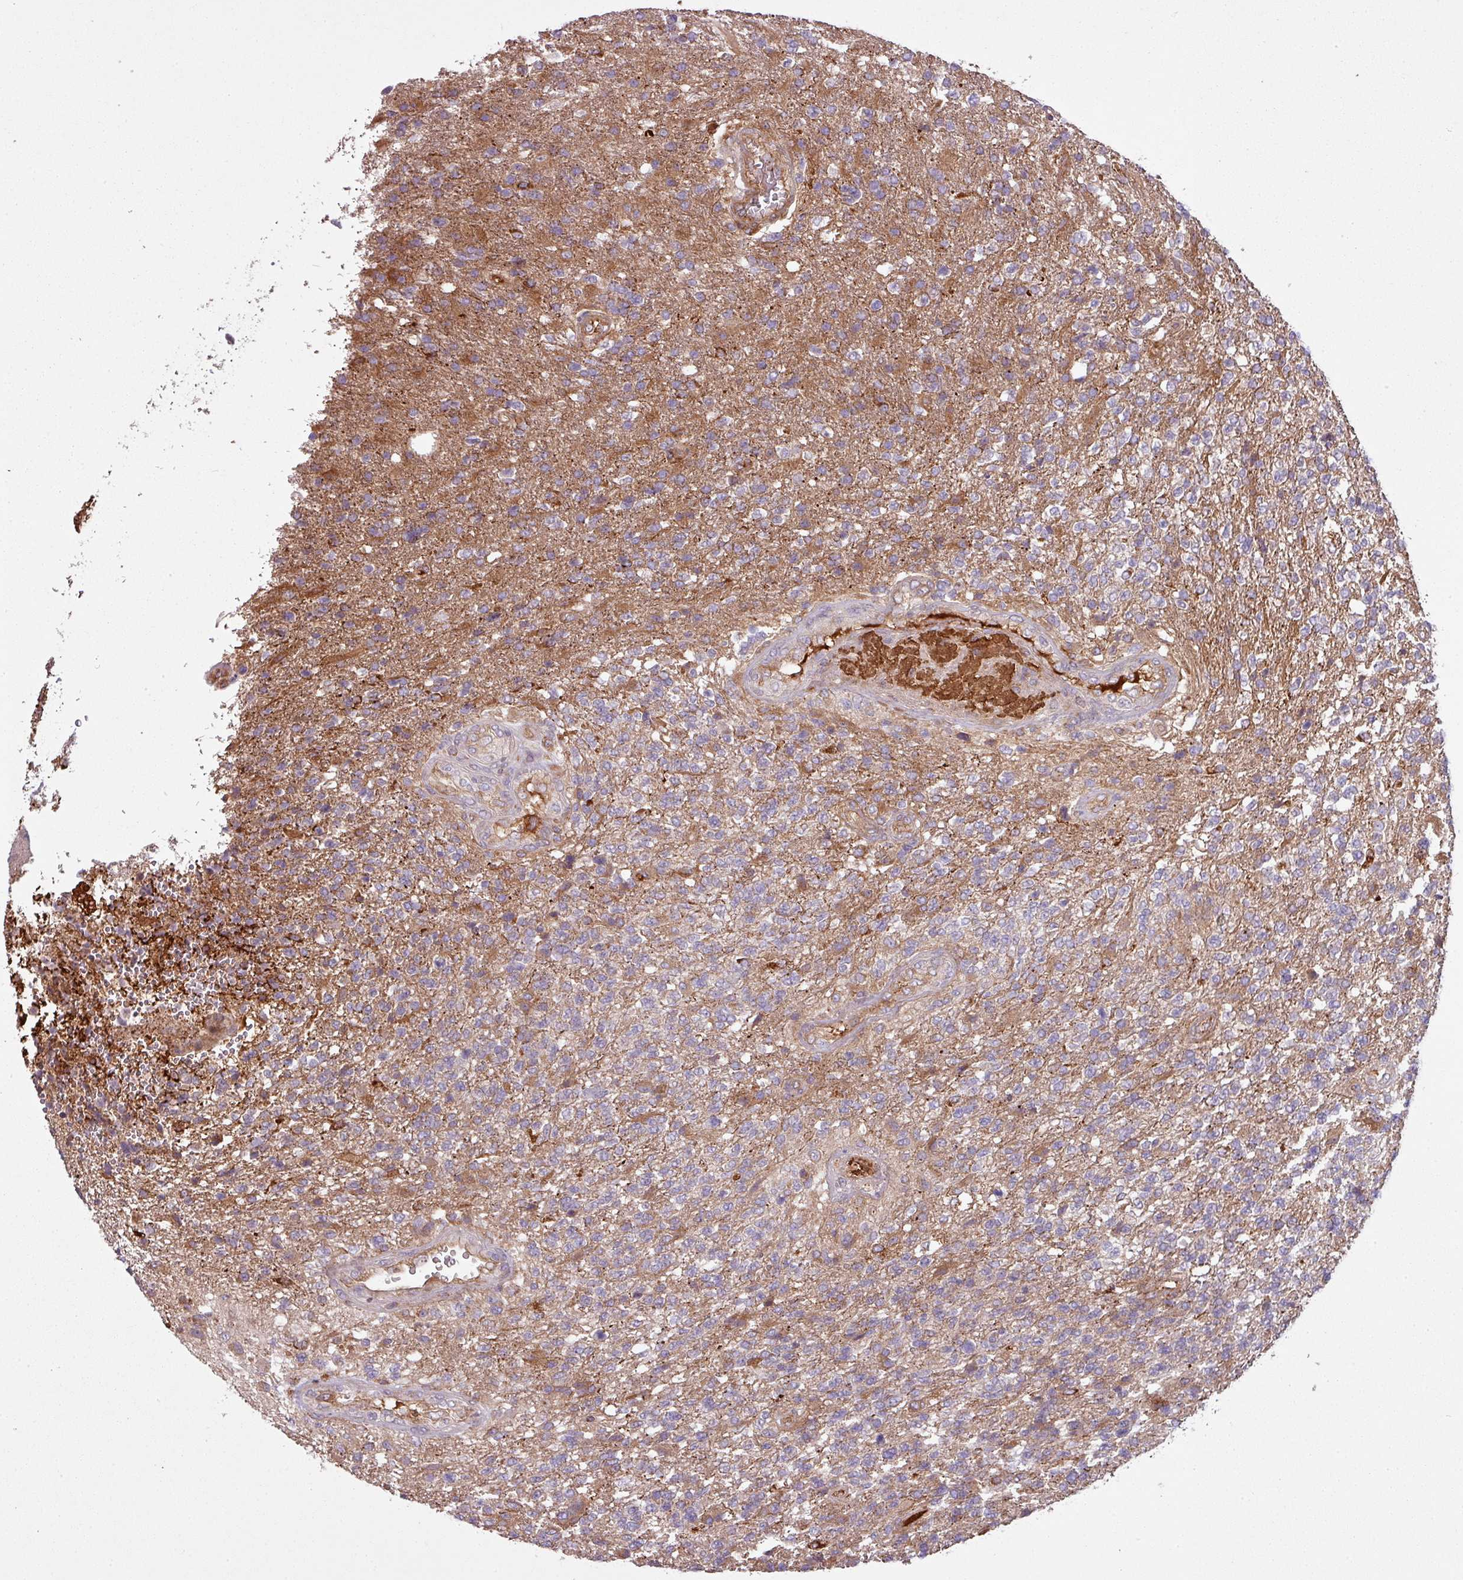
{"staining": {"intensity": "moderate", "quantity": "25%-75%", "location": "cytoplasmic/membranous"}, "tissue": "glioma", "cell_type": "Tumor cells", "image_type": "cancer", "snomed": [{"axis": "morphology", "description": "Glioma, malignant, High grade"}, {"axis": "topography", "description": "Brain"}], "caption": "Immunohistochemical staining of malignant glioma (high-grade) displays moderate cytoplasmic/membranous protein staining in about 25%-75% of tumor cells.", "gene": "SNRNP25", "patient": {"sex": "male", "age": 56}}